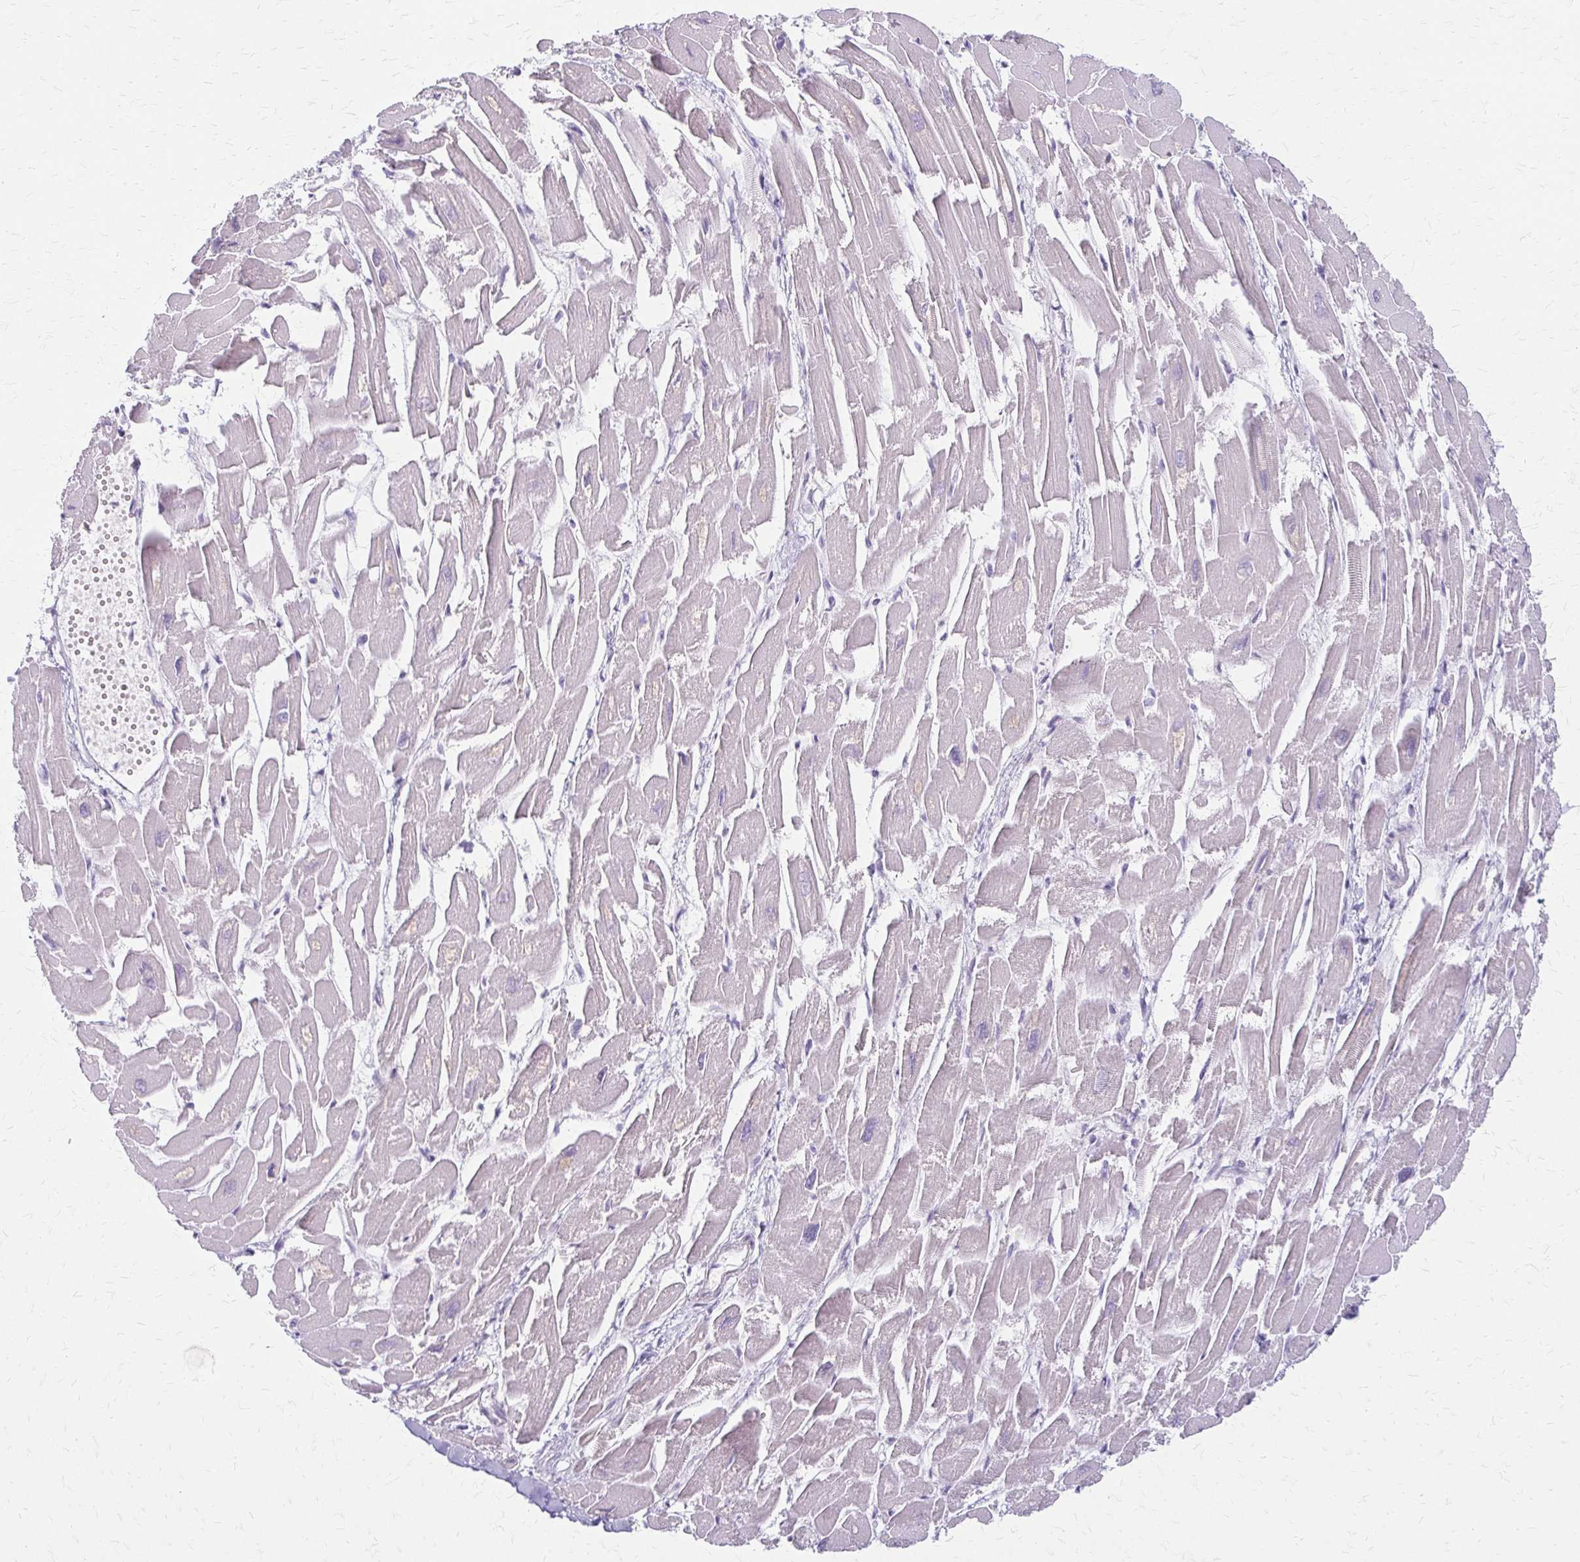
{"staining": {"intensity": "negative", "quantity": "none", "location": "none"}, "tissue": "heart muscle", "cell_type": "Cardiomyocytes", "image_type": "normal", "snomed": [{"axis": "morphology", "description": "Normal tissue, NOS"}, {"axis": "topography", "description": "Heart"}], "caption": "The photomicrograph demonstrates no staining of cardiomyocytes in benign heart muscle. (DAB (3,3'-diaminobenzidine) immunohistochemistry visualized using brightfield microscopy, high magnification).", "gene": "ACP5", "patient": {"sex": "male", "age": 54}}